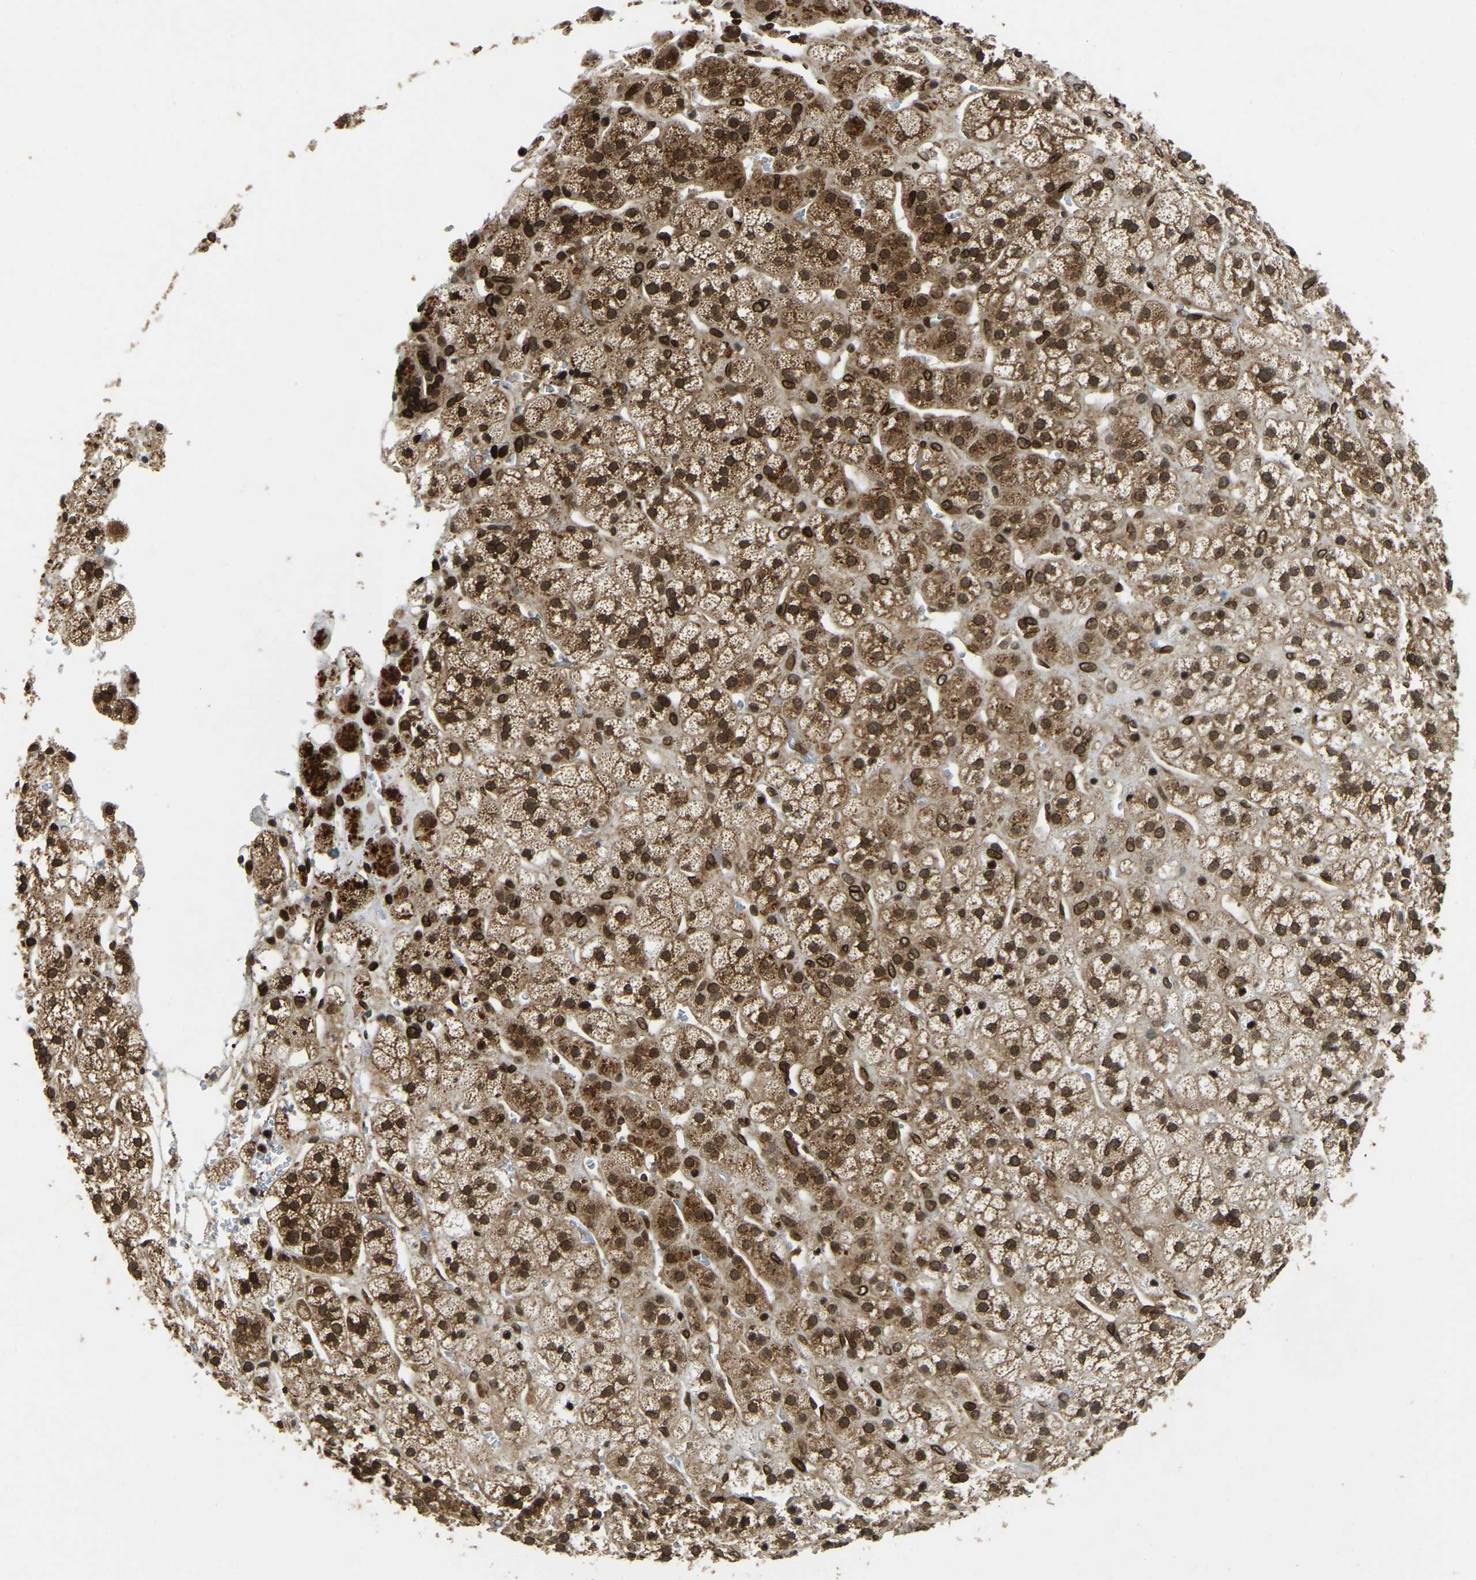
{"staining": {"intensity": "strong", "quantity": ">75%", "location": "cytoplasmic/membranous,nuclear"}, "tissue": "adrenal gland", "cell_type": "Glandular cells", "image_type": "normal", "snomed": [{"axis": "morphology", "description": "Normal tissue, NOS"}, {"axis": "topography", "description": "Adrenal gland"}], "caption": "Protein analysis of unremarkable adrenal gland shows strong cytoplasmic/membranous,nuclear expression in approximately >75% of glandular cells. The staining was performed using DAB (3,3'-diaminobenzidine), with brown indicating positive protein expression. Nuclei are stained blue with hematoxylin.", "gene": "SYNE1", "patient": {"sex": "male", "age": 56}}